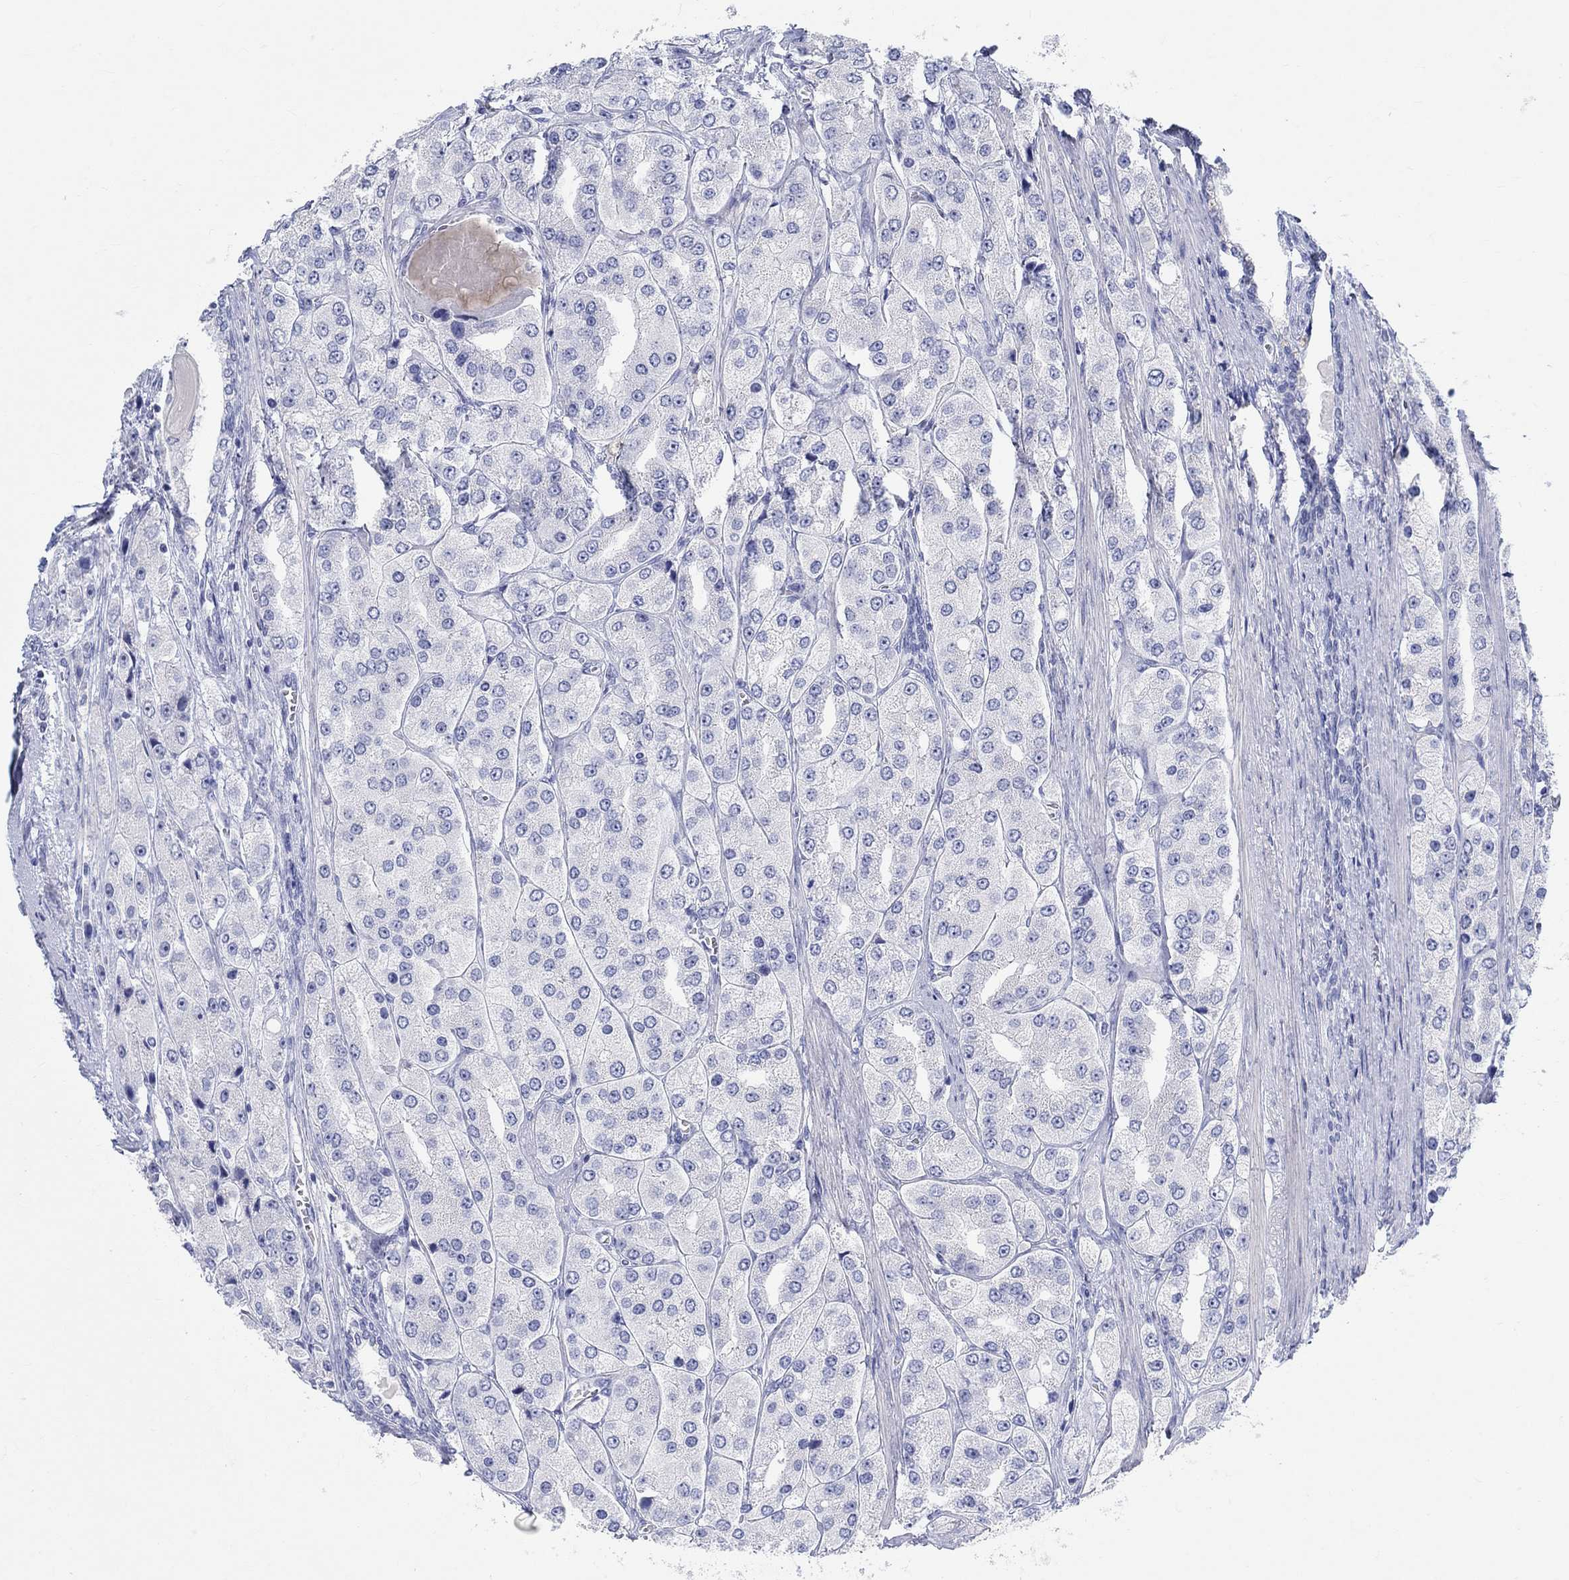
{"staining": {"intensity": "negative", "quantity": "none", "location": "none"}, "tissue": "prostate cancer", "cell_type": "Tumor cells", "image_type": "cancer", "snomed": [{"axis": "morphology", "description": "Adenocarcinoma, Low grade"}, {"axis": "topography", "description": "Prostate"}], "caption": "Tumor cells show no significant staining in prostate cancer (adenocarcinoma (low-grade)). The staining is performed using DAB brown chromogen with nuclei counter-stained in using hematoxylin.", "gene": "GRIA3", "patient": {"sex": "male", "age": 69}}